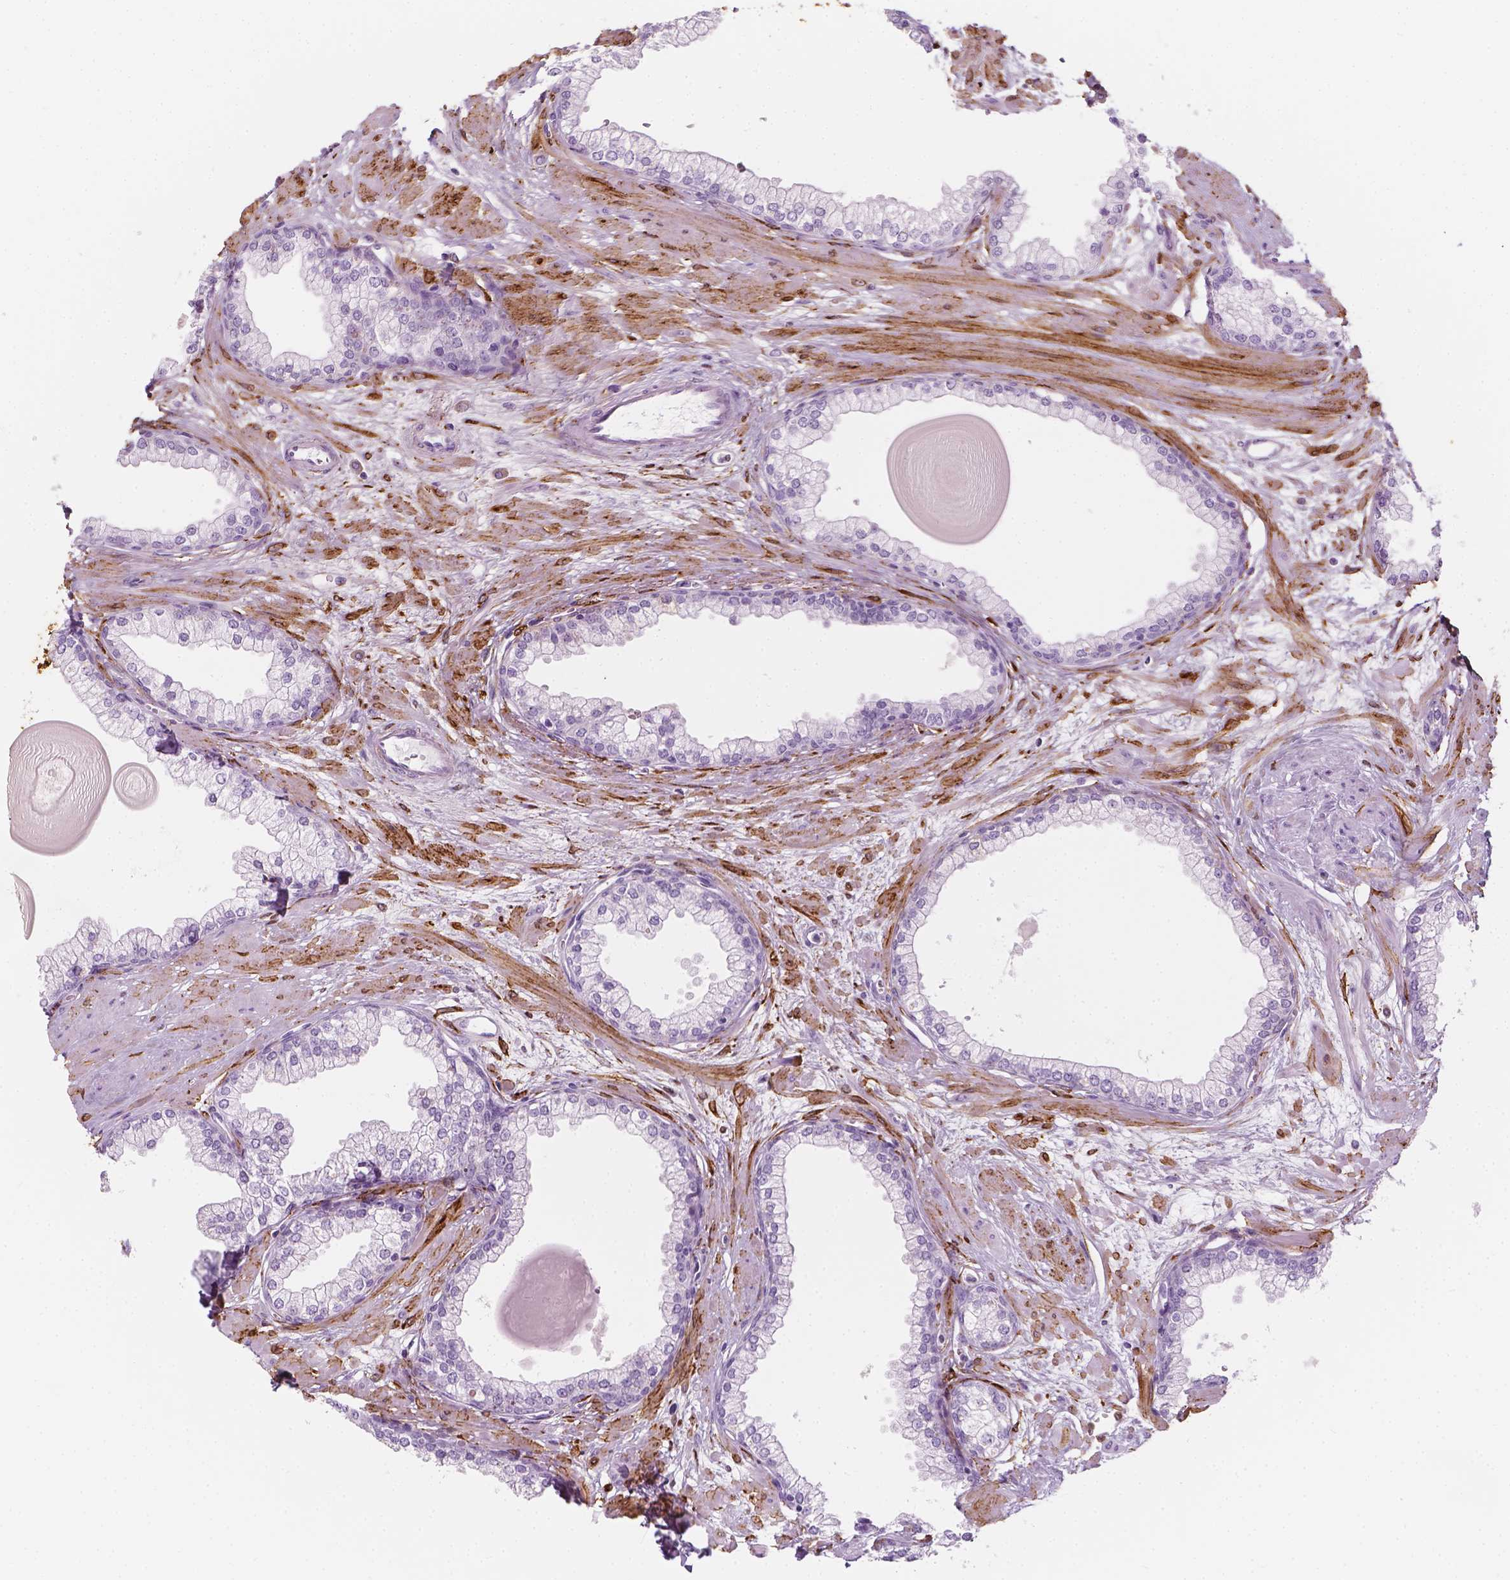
{"staining": {"intensity": "negative", "quantity": "none", "location": "none"}, "tissue": "prostate", "cell_type": "Glandular cells", "image_type": "normal", "snomed": [{"axis": "morphology", "description": "Normal tissue, NOS"}, {"axis": "topography", "description": "Prostate"}, {"axis": "topography", "description": "Peripheral nerve tissue"}], "caption": "Image shows no significant protein staining in glandular cells of normal prostate. (Immunohistochemistry (ihc), brightfield microscopy, high magnification).", "gene": "CES1", "patient": {"sex": "male", "age": 61}}